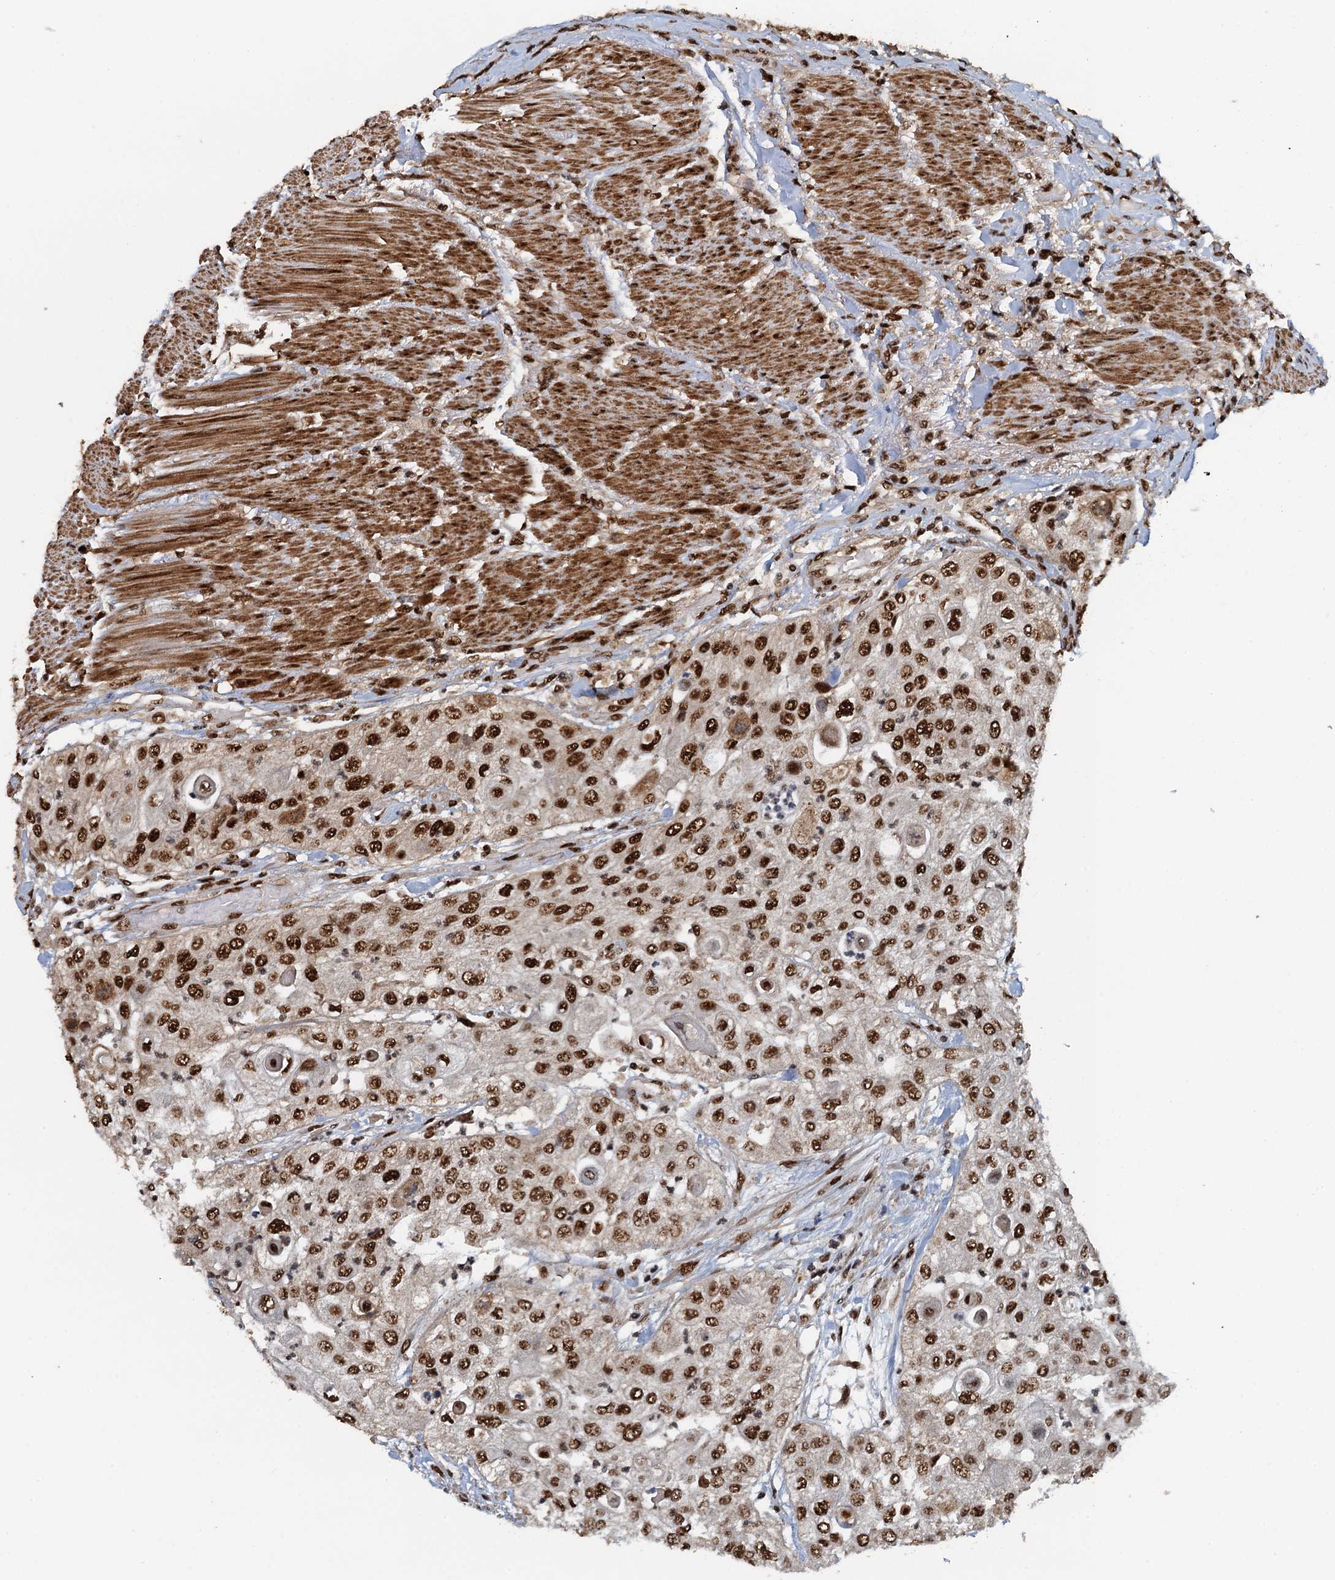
{"staining": {"intensity": "moderate", "quantity": ">75%", "location": "nuclear"}, "tissue": "urothelial cancer", "cell_type": "Tumor cells", "image_type": "cancer", "snomed": [{"axis": "morphology", "description": "Urothelial carcinoma, High grade"}, {"axis": "topography", "description": "Urinary bladder"}], "caption": "Immunohistochemistry of urothelial cancer exhibits medium levels of moderate nuclear positivity in approximately >75% of tumor cells.", "gene": "ZC3H18", "patient": {"sex": "female", "age": 79}}